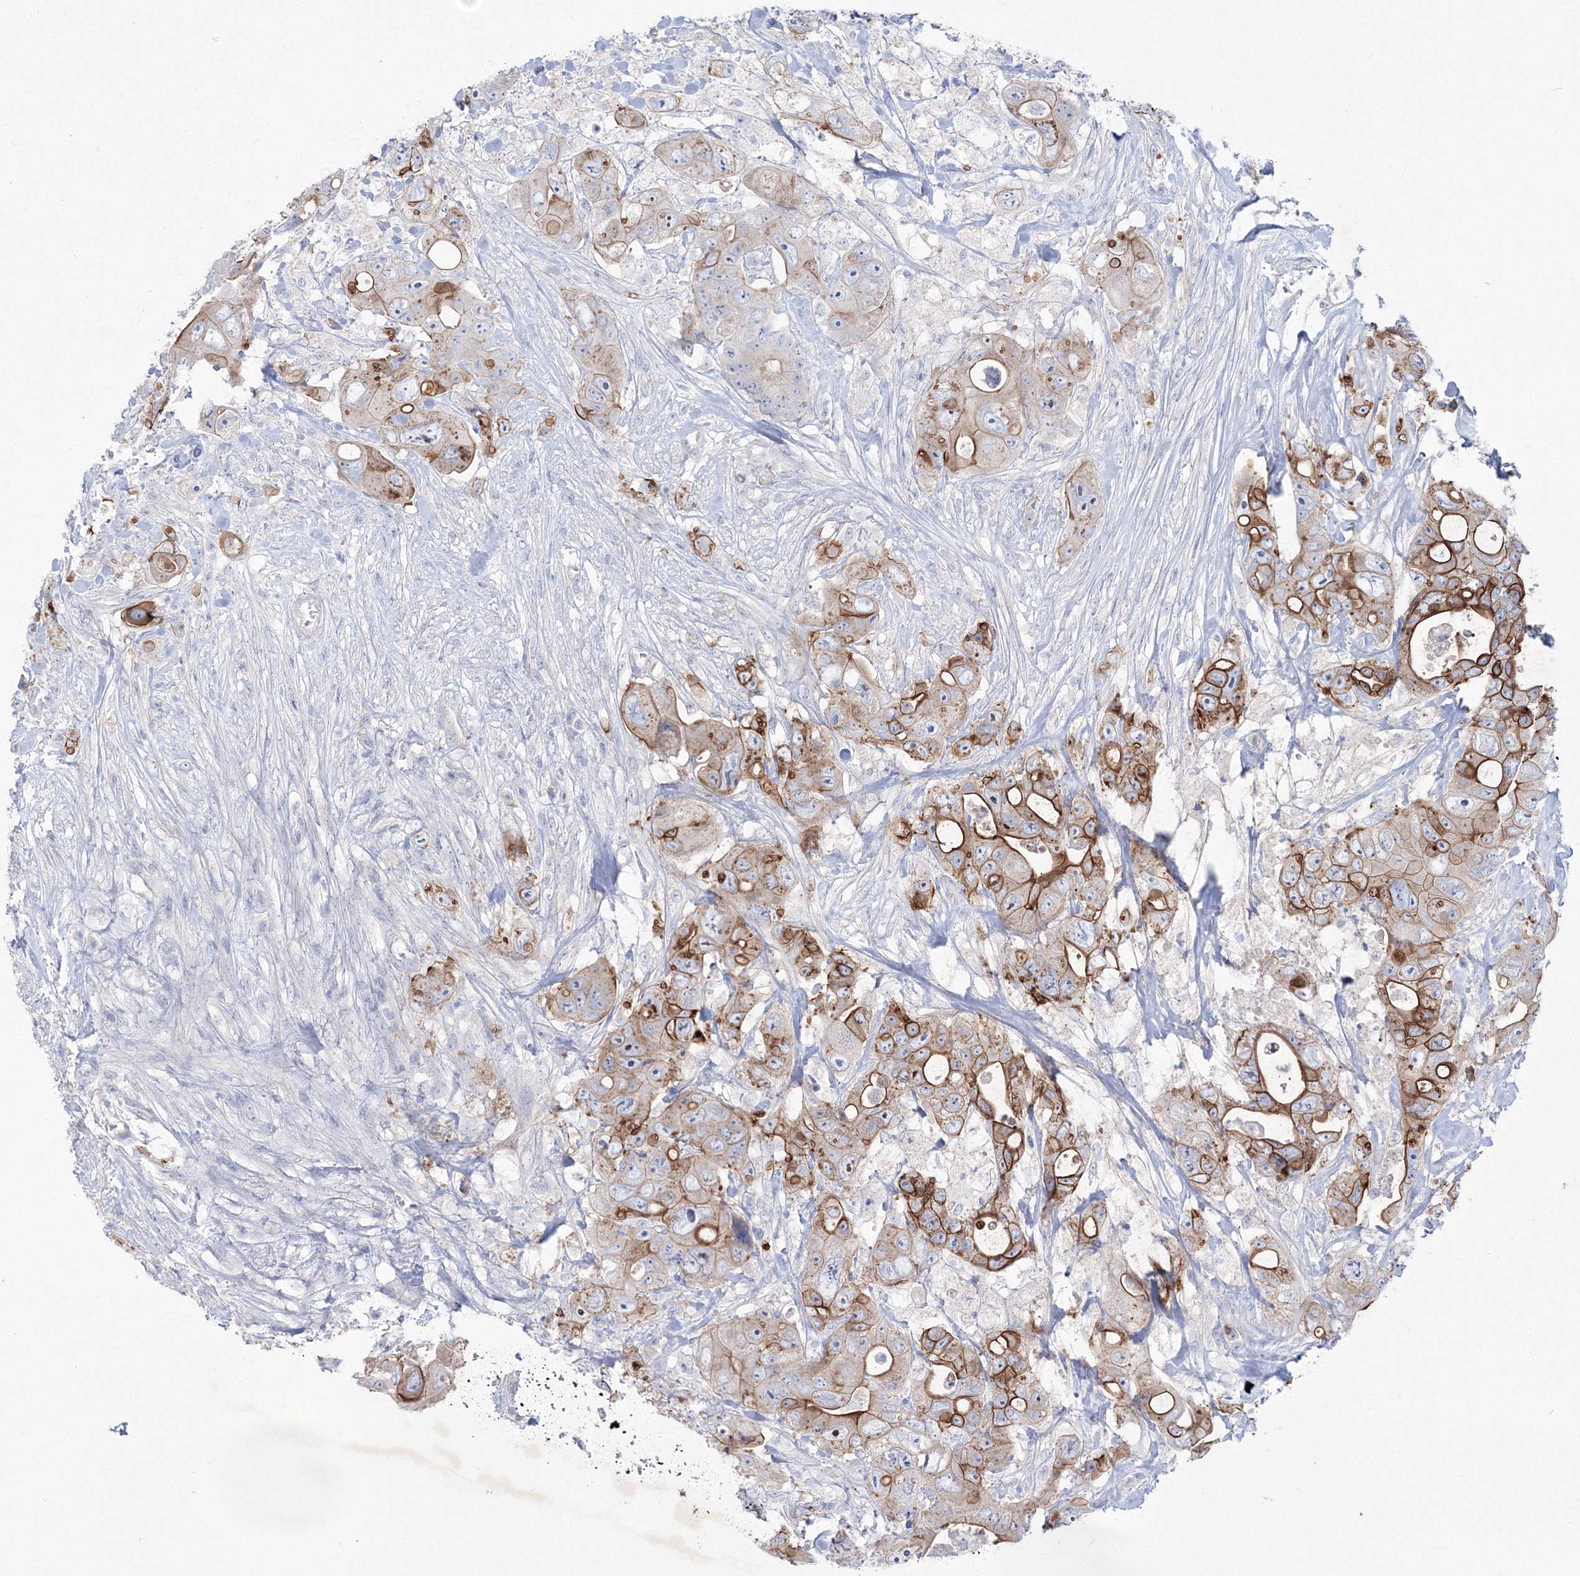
{"staining": {"intensity": "strong", "quantity": ">75%", "location": "cytoplasmic/membranous"}, "tissue": "colorectal cancer", "cell_type": "Tumor cells", "image_type": "cancer", "snomed": [{"axis": "morphology", "description": "Adenocarcinoma, NOS"}, {"axis": "topography", "description": "Colon"}], "caption": "Protein staining demonstrates strong cytoplasmic/membranous expression in about >75% of tumor cells in colorectal cancer. (DAB IHC with brightfield microscopy, high magnification).", "gene": "TMEM139", "patient": {"sex": "female", "age": 46}}